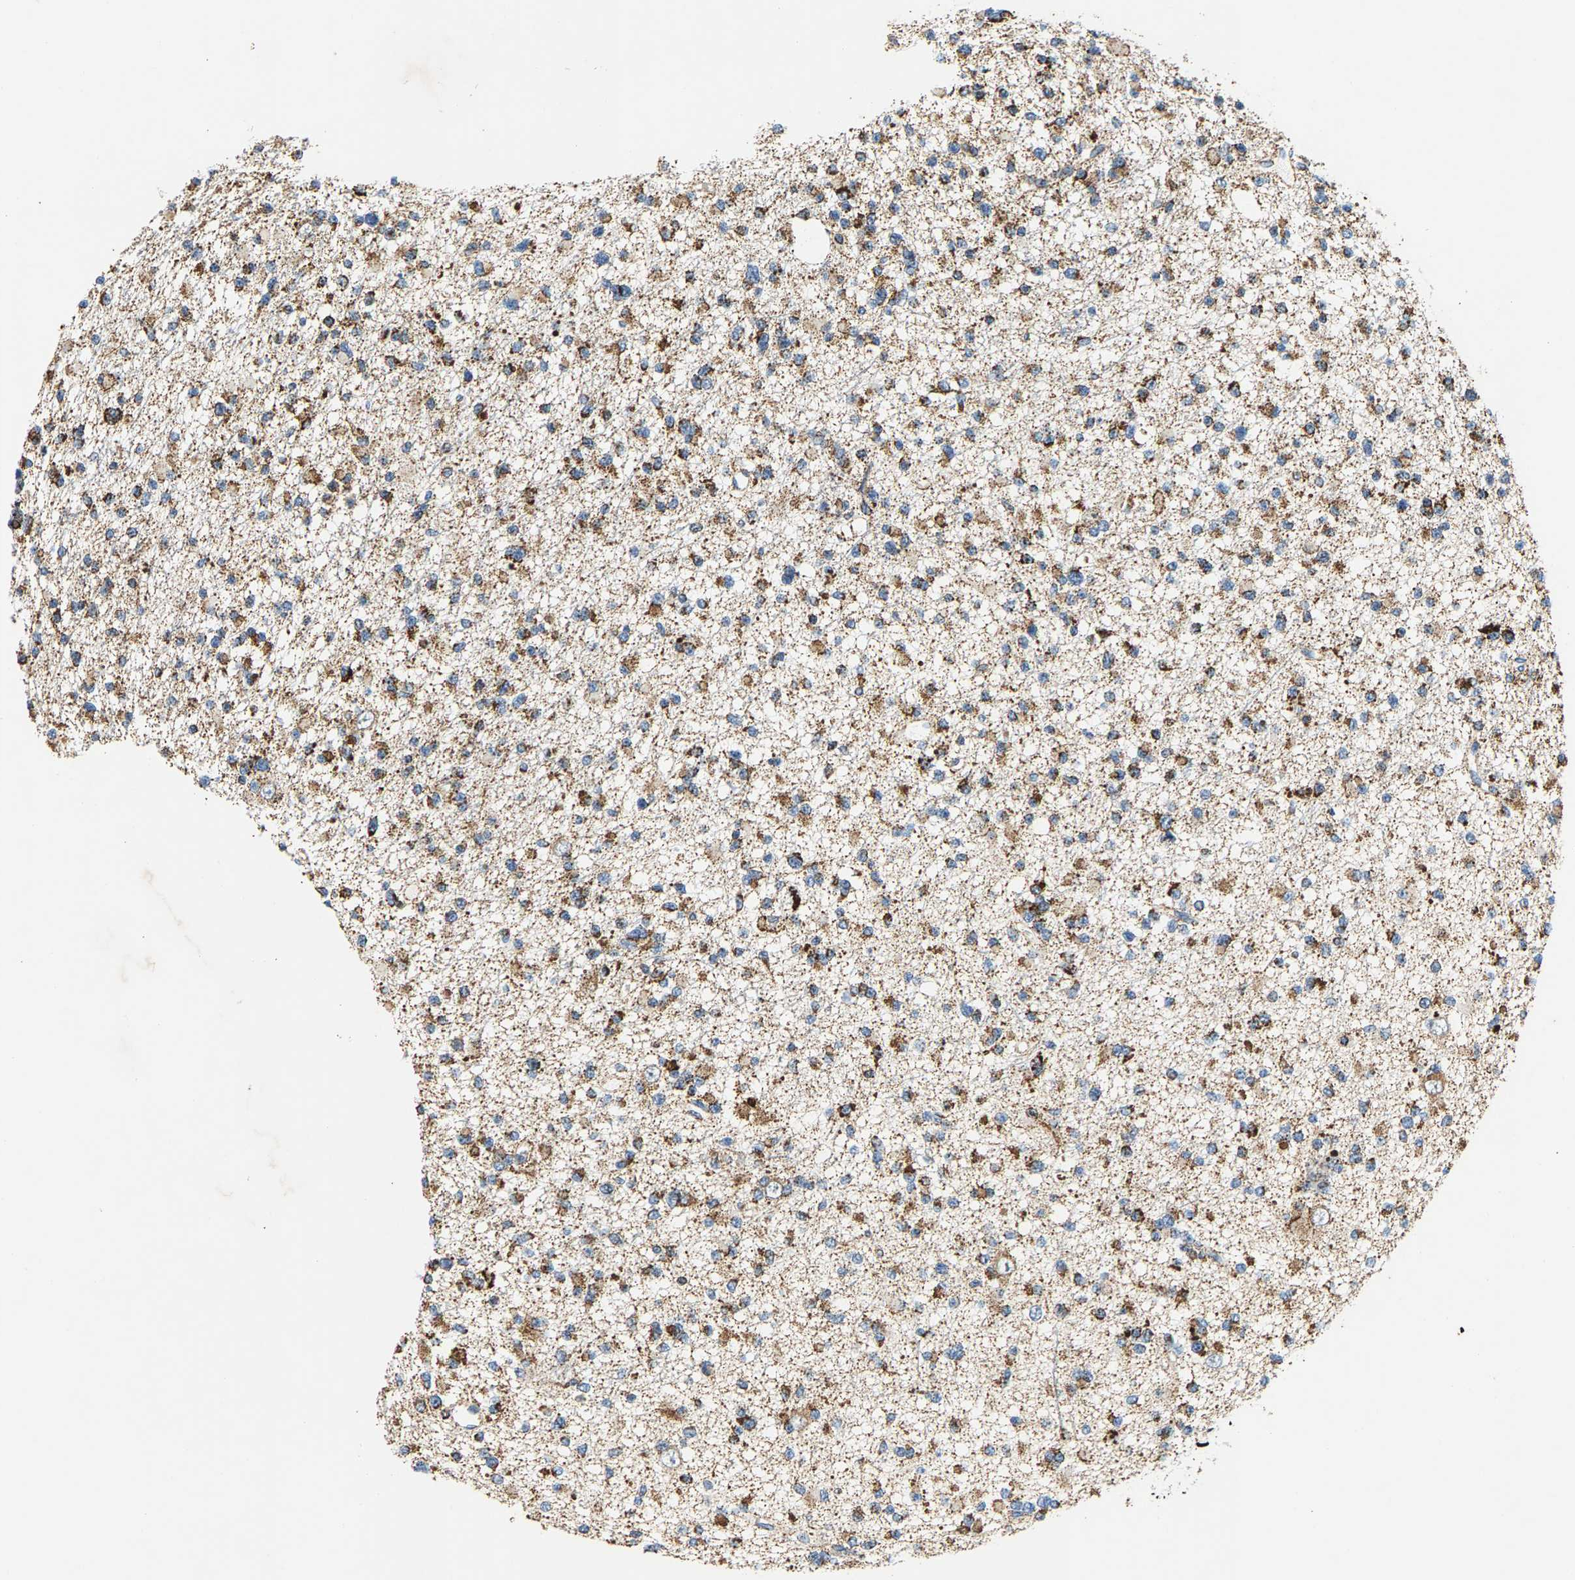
{"staining": {"intensity": "moderate", "quantity": ">75%", "location": "cytoplasmic/membranous"}, "tissue": "glioma", "cell_type": "Tumor cells", "image_type": "cancer", "snomed": [{"axis": "morphology", "description": "Glioma, malignant, Low grade"}, {"axis": "topography", "description": "Brain"}], "caption": "Human glioma stained for a protein (brown) demonstrates moderate cytoplasmic/membranous positive staining in about >75% of tumor cells.", "gene": "PDE1A", "patient": {"sex": "female", "age": 22}}